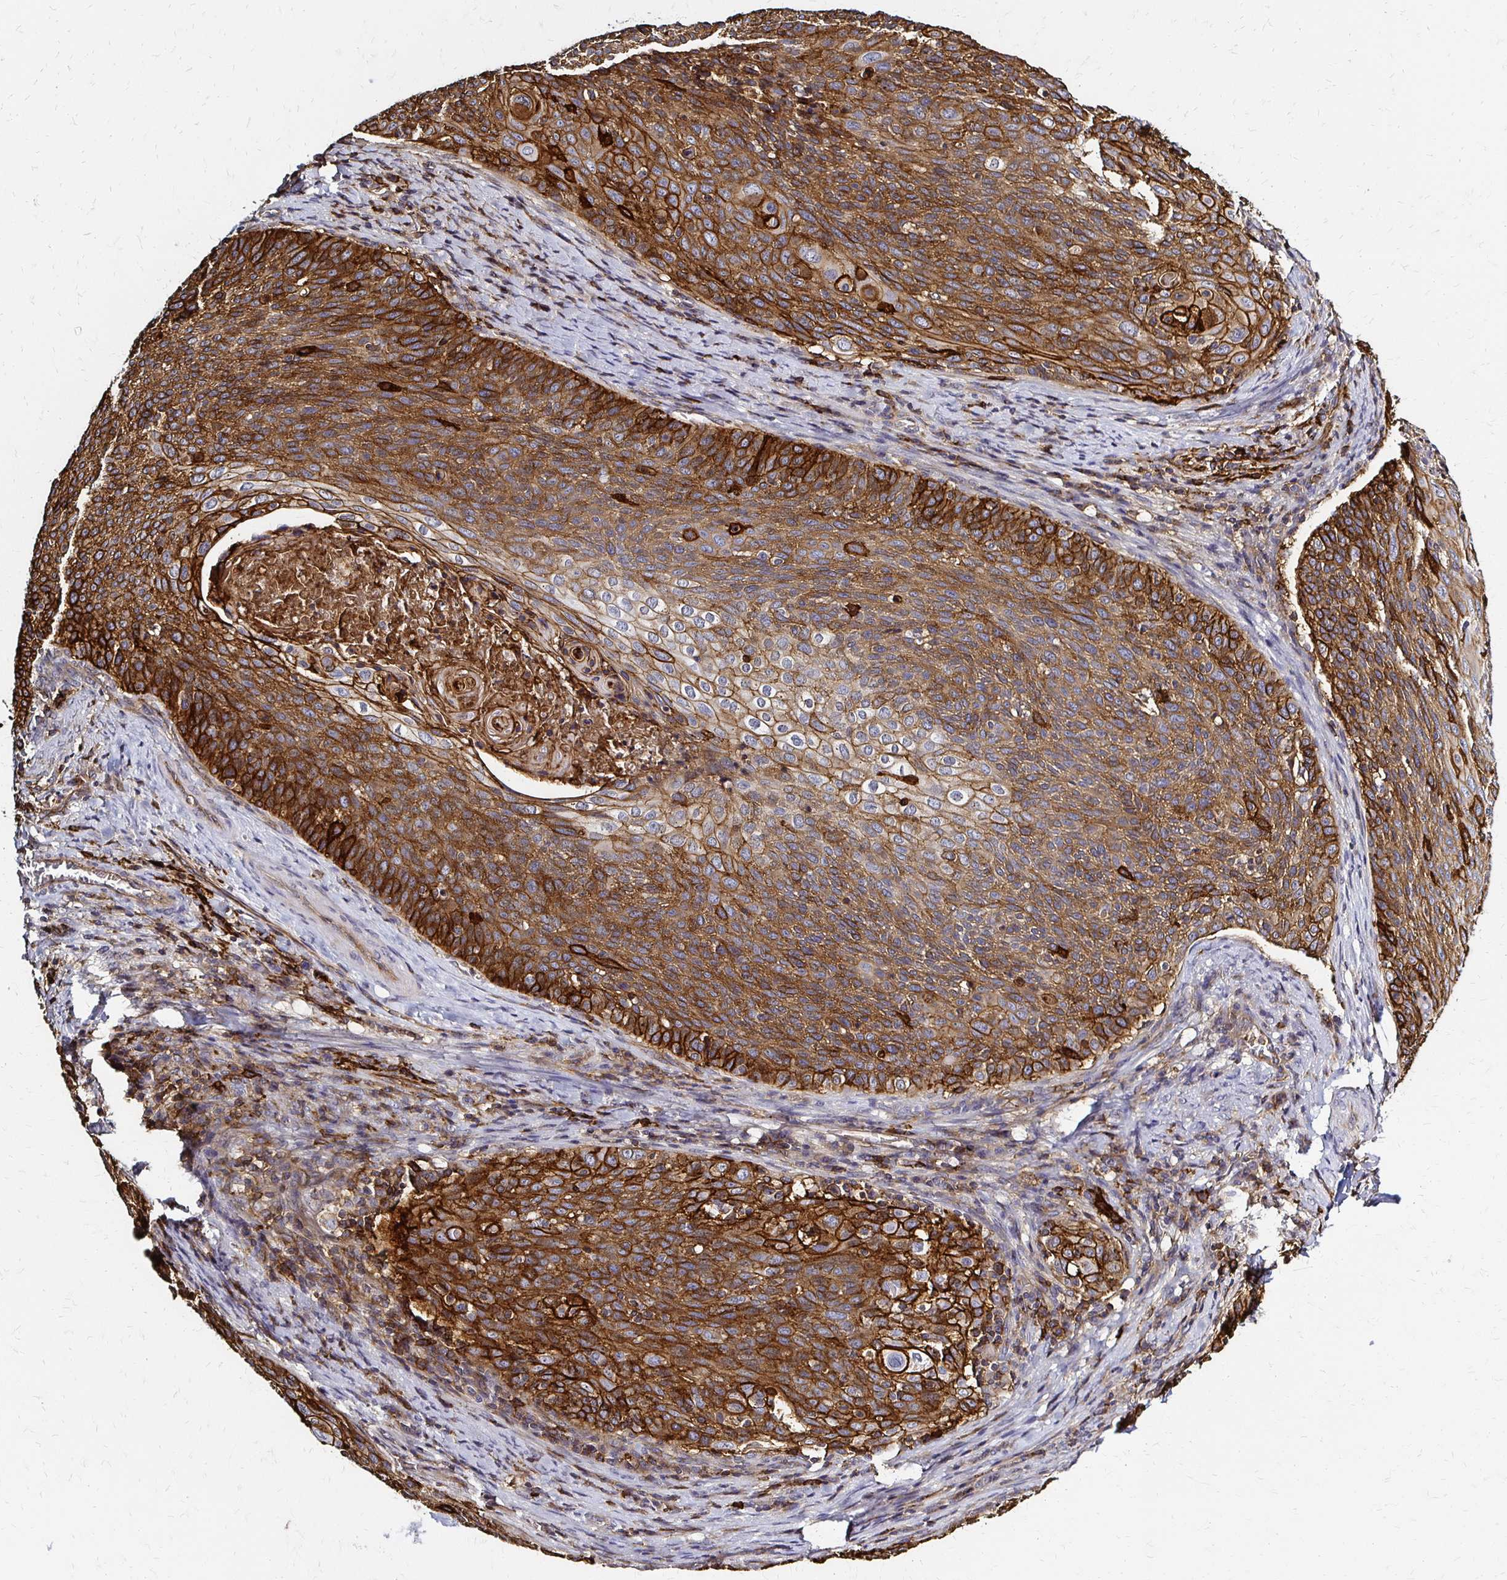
{"staining": {"intensity": "strong", "quantity": ">75%", "location": "cytoplasmic/membranous"}, "tissue": "cervical cancer", "cell_type": "Tumor cells", "image_type": "cancer", "snomed": [{"axis": "morphology", "description": "Squamous cell carcinoma, NOS"}, {"axis": "topography", "description": "Cervix"}], "caption": "About >75% of tumor cells in cervical cancer display strong cytoplasmic/membranous protein expression as visualized by brown immunohistochemical staining.", "gene": "SLC9A9", "patient": {"sex": "female", "age": 31}}